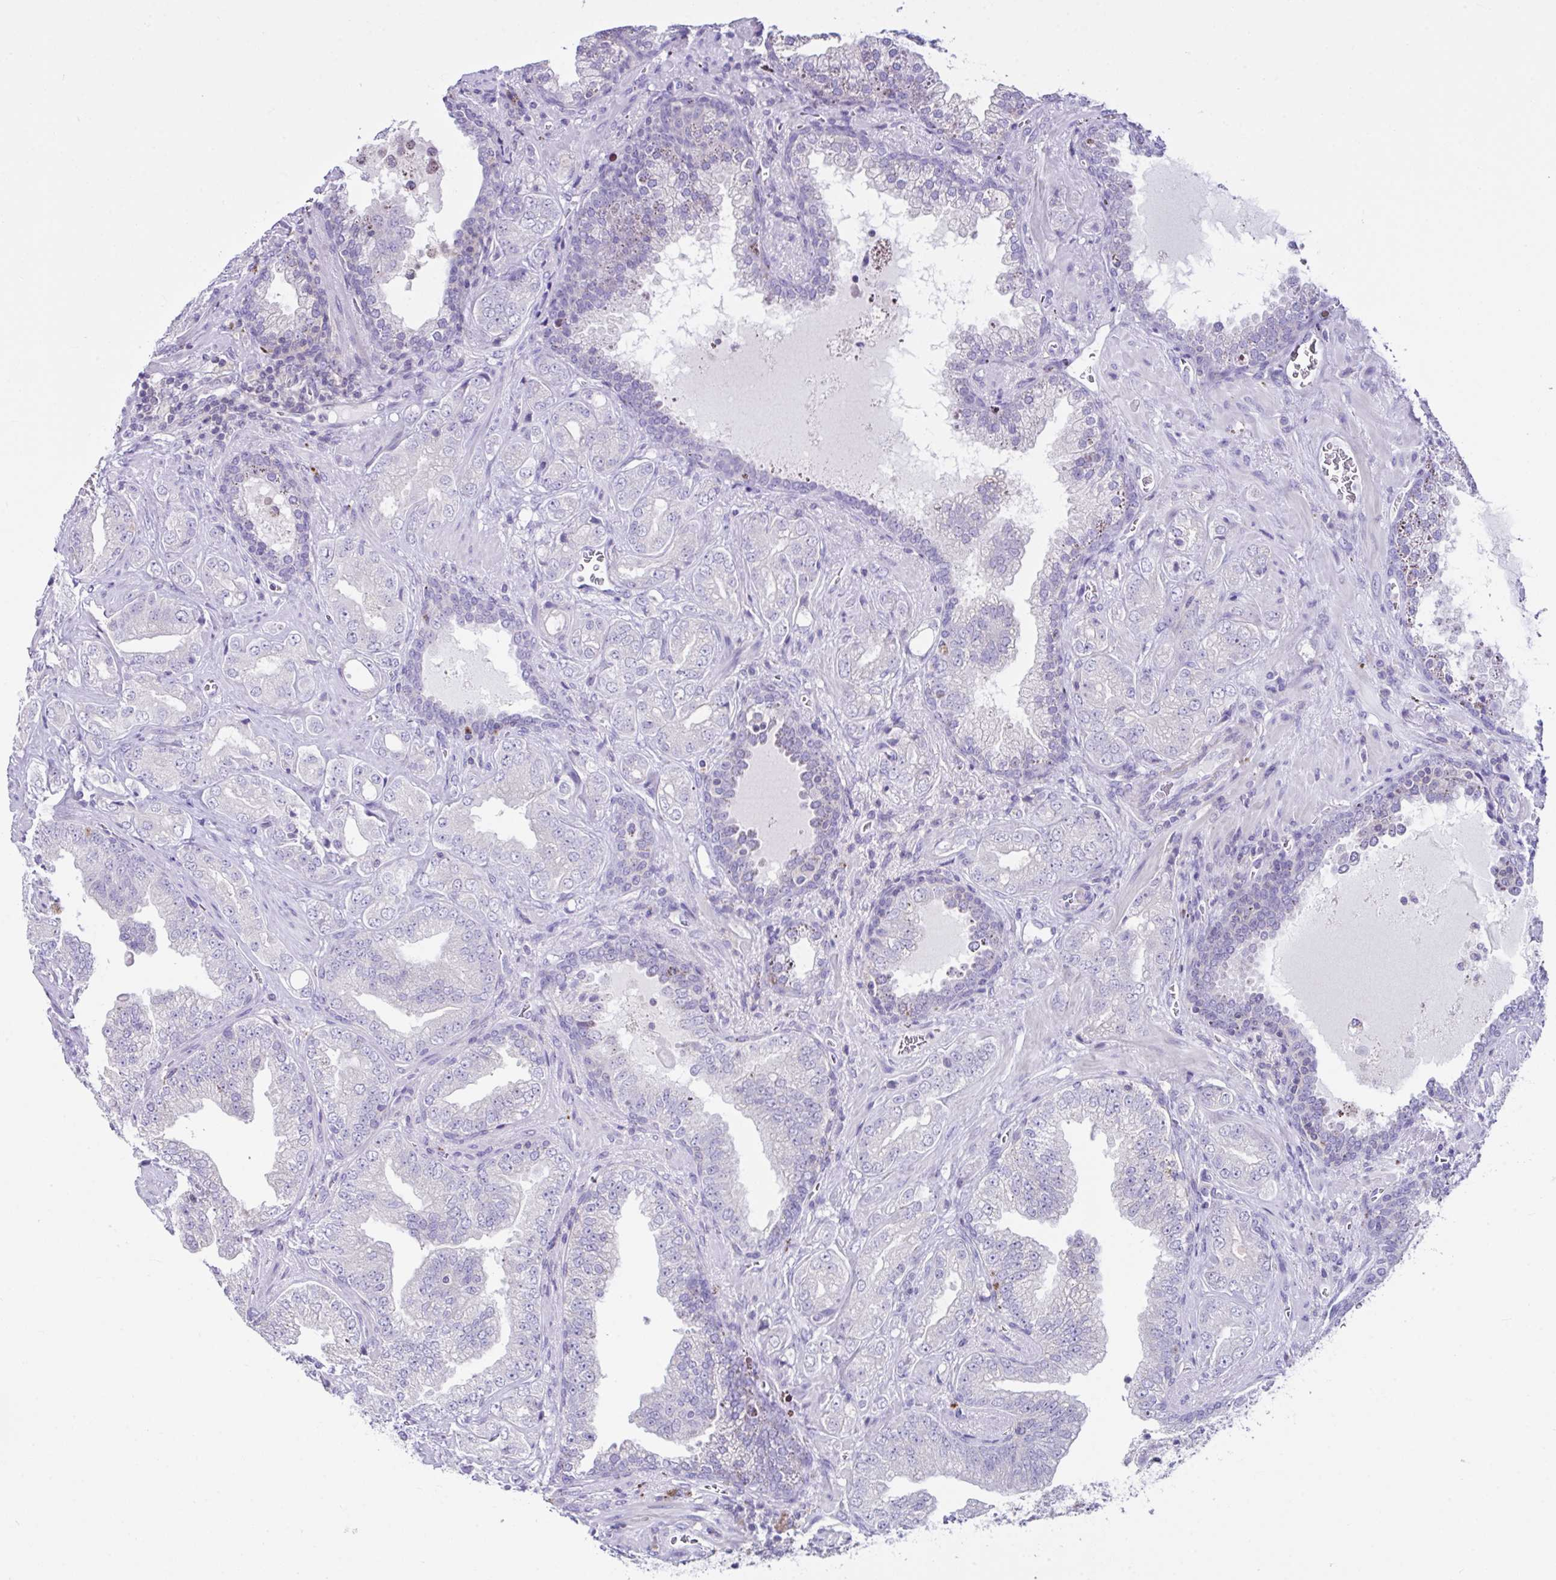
{"staining": {"intensity": "negative", "quantity": "none", "location": "none"}, "tissue": "prostate cancer", "cell_type": "Tumor cells", "image_type": "cancer", "snomed": [{"axis": "morphology", "description": "Adenocarcinoma, High grade"}, {"axis": "topography", "description": "Prostate"}], "caption": "Prostate adenocarcinoma (high-grade) was stained to show a protein in brown. There is no significant staining in tumor cells.", "gene": "D2HGDH", "patient": {"sex": "male", "age": 67}}